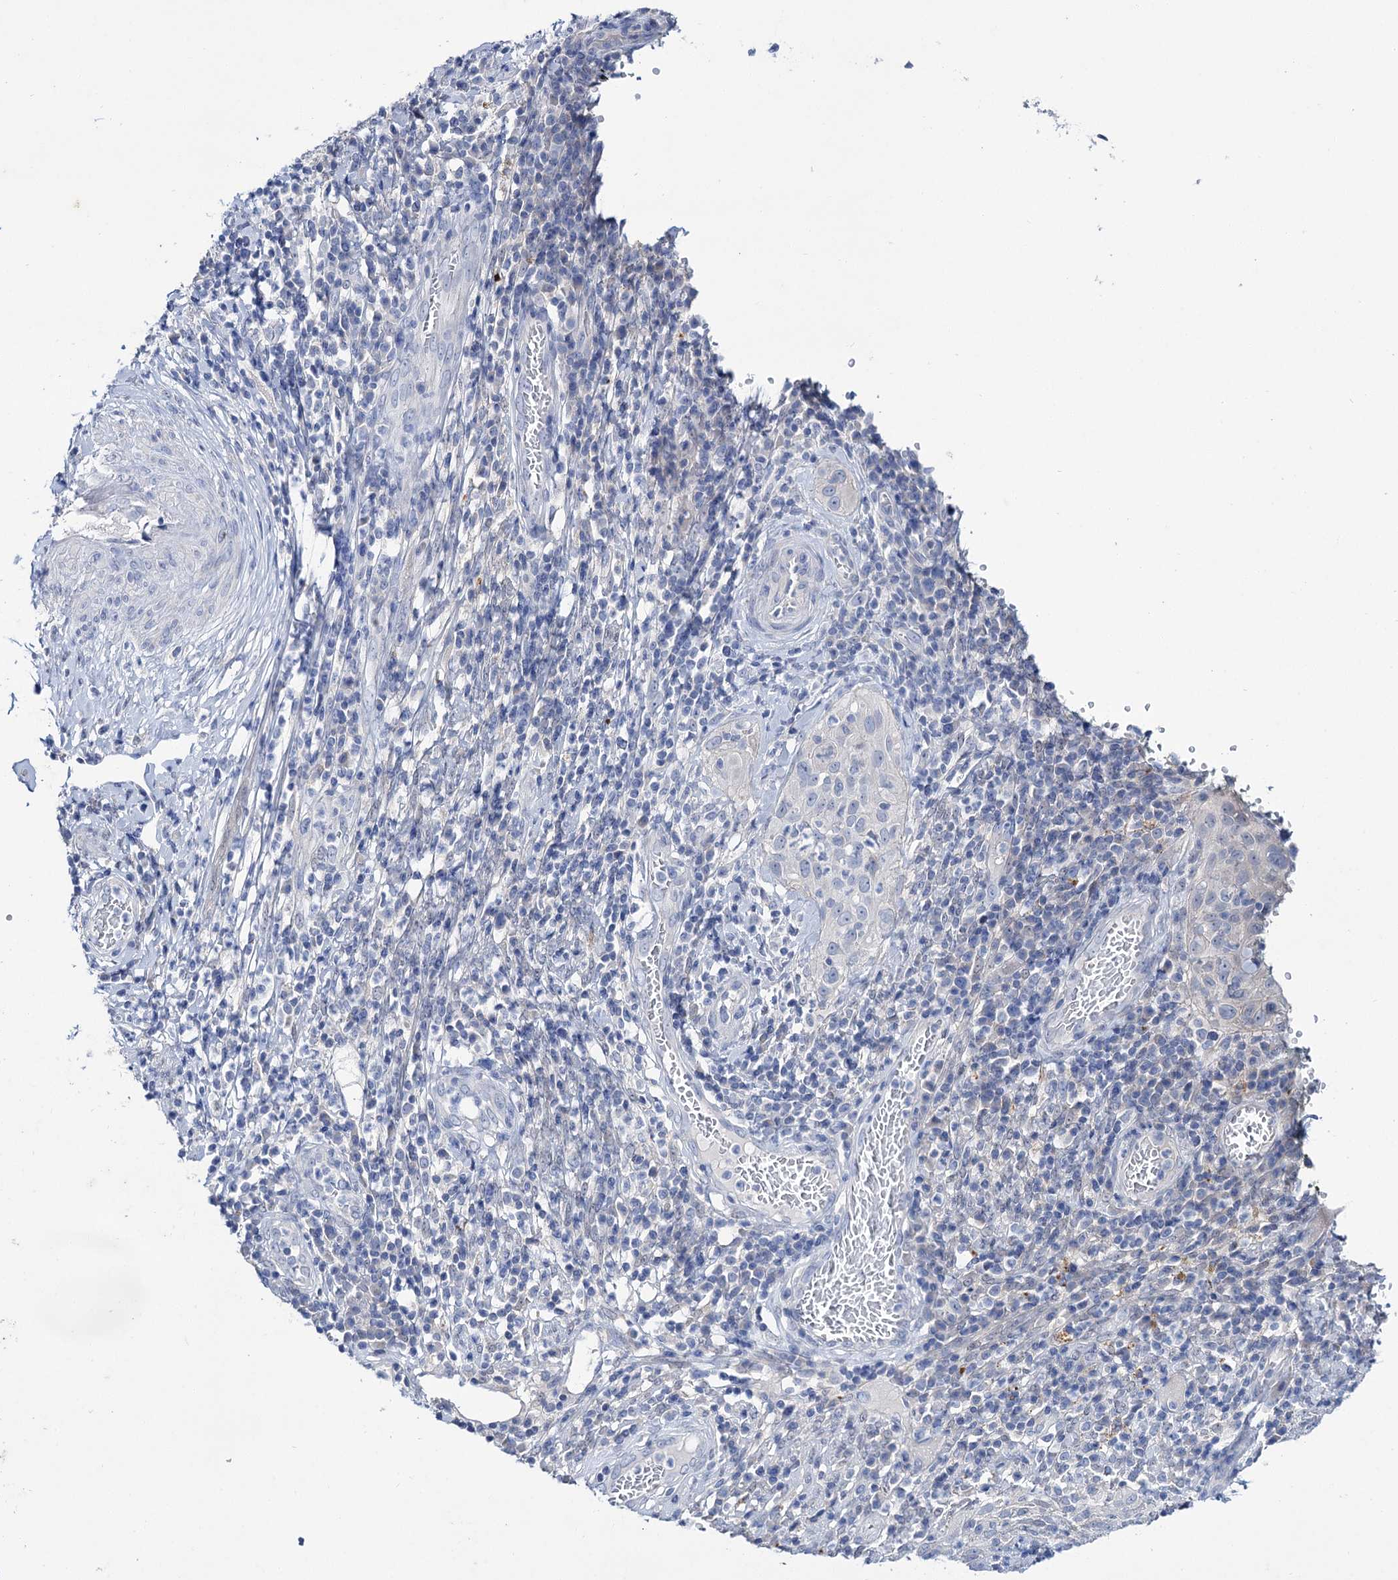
{"staining": {"intensity": "negative", "quantity": "none", "location": "none"}, "tissue": "cervical cancer", "cell_type": "Tumor cells", "image_type": "cancer", "snomed": [{"axis": "morphology", "description": "Squamous cell carcinoma, NOS"}, {"axis": "topography", "description": "Cervix"}], "caption": "DAB (3,3'-diaminobenzidine) immunohistochemical staining of cervical cancer displays no significant positivity in tumor cells. (DAB immunohistochemistry (IHC) with hematoxylin counter stain).", "gene": "LYZL4", "patient": {"sex": "female", "age": 31}}